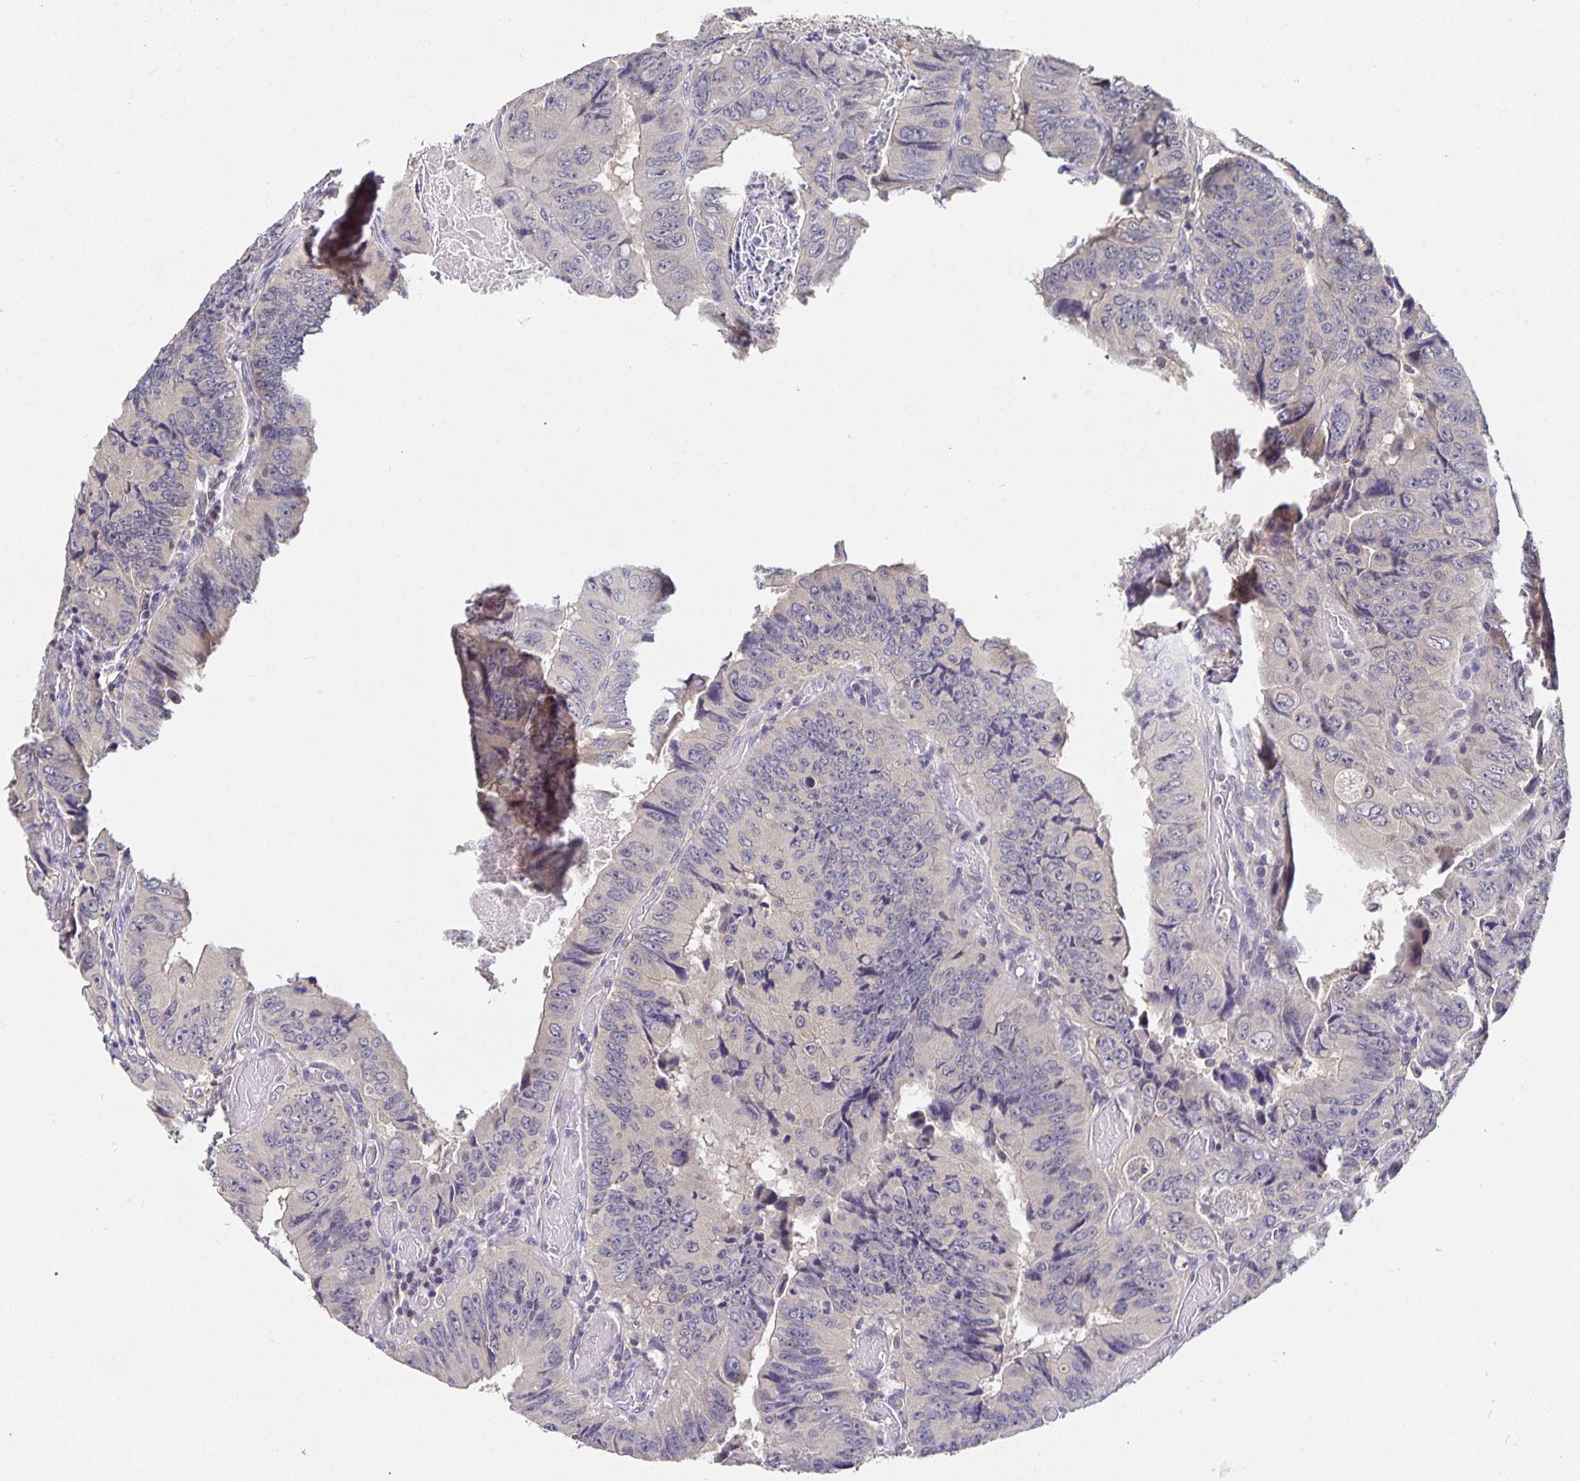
{"staining": {"intensity": "negative", "quantity": "none", "location": "none"}, "tissue": "colorectal cancer", "cell_type": "Tumor cells", "image_type": "cancer", "snomed": [{"axis": "morphology", "description": "Adenocarcinoma, NOS"}, {"axis": "topography", "description": "Colon"}], "caption": "Immunohistochemistry histopathology image of colorectal cancer (adenocarcinoma) stained for a protein (brown), which shows no positivity in tumor cells. (DAB (3,3'-diaminobenzidine) immunohistochemistry visualized using brightfield microscopy, high magnification).", "gene": "HEPN1", "patient": {"sex": "female", "age": 84}}